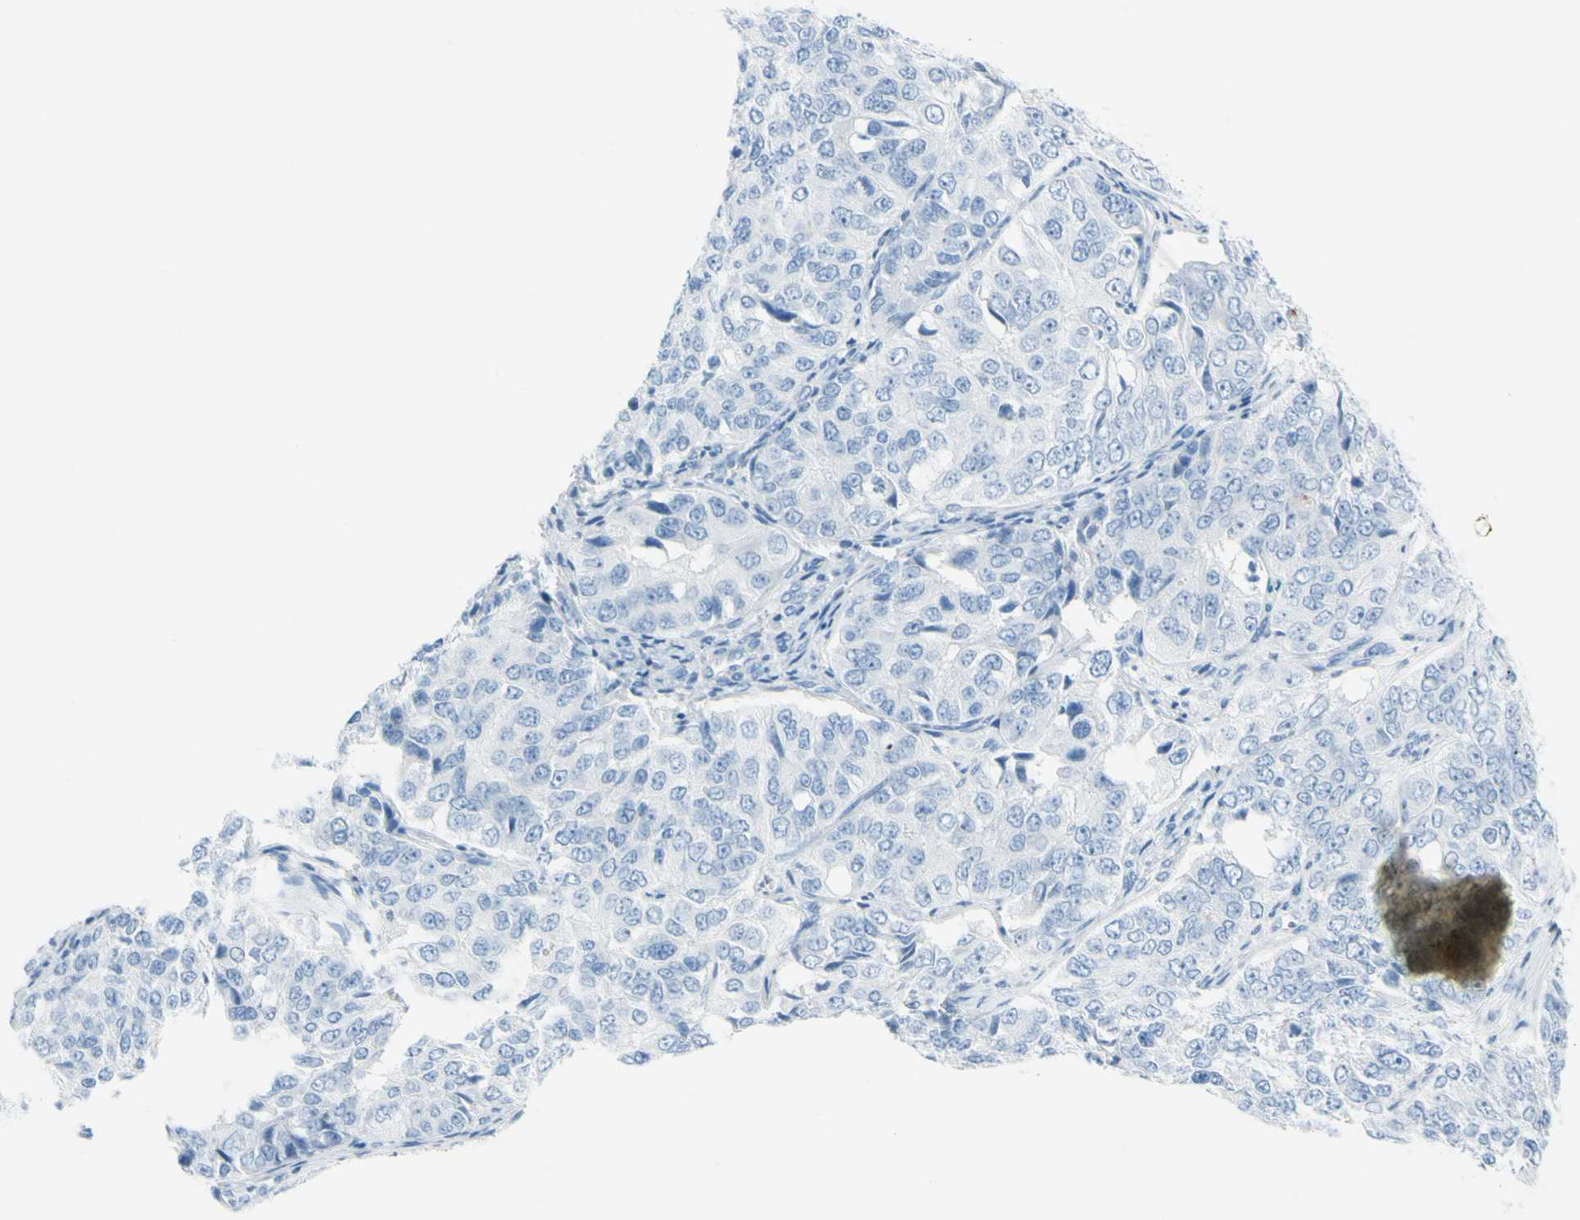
{"staining": {"intensity": "negative", "quantity": "none", "location": "none"}, "tissue": "ovarian cancer", "cell_type": "Tumor cells", "image_type": "cancer", "snomed": [{"axis": "morphology", "description": "Carcinoma, endometroid"}, {"axis": "topography", "description": "Ovary"}], "caption": "Immunohistochemical staining of human endometroid carcinoma (ovarian) shows no significant positivity in tumor cells.", "gene": "TFPI2", "patient": {"sex": "female", "age": 51}}